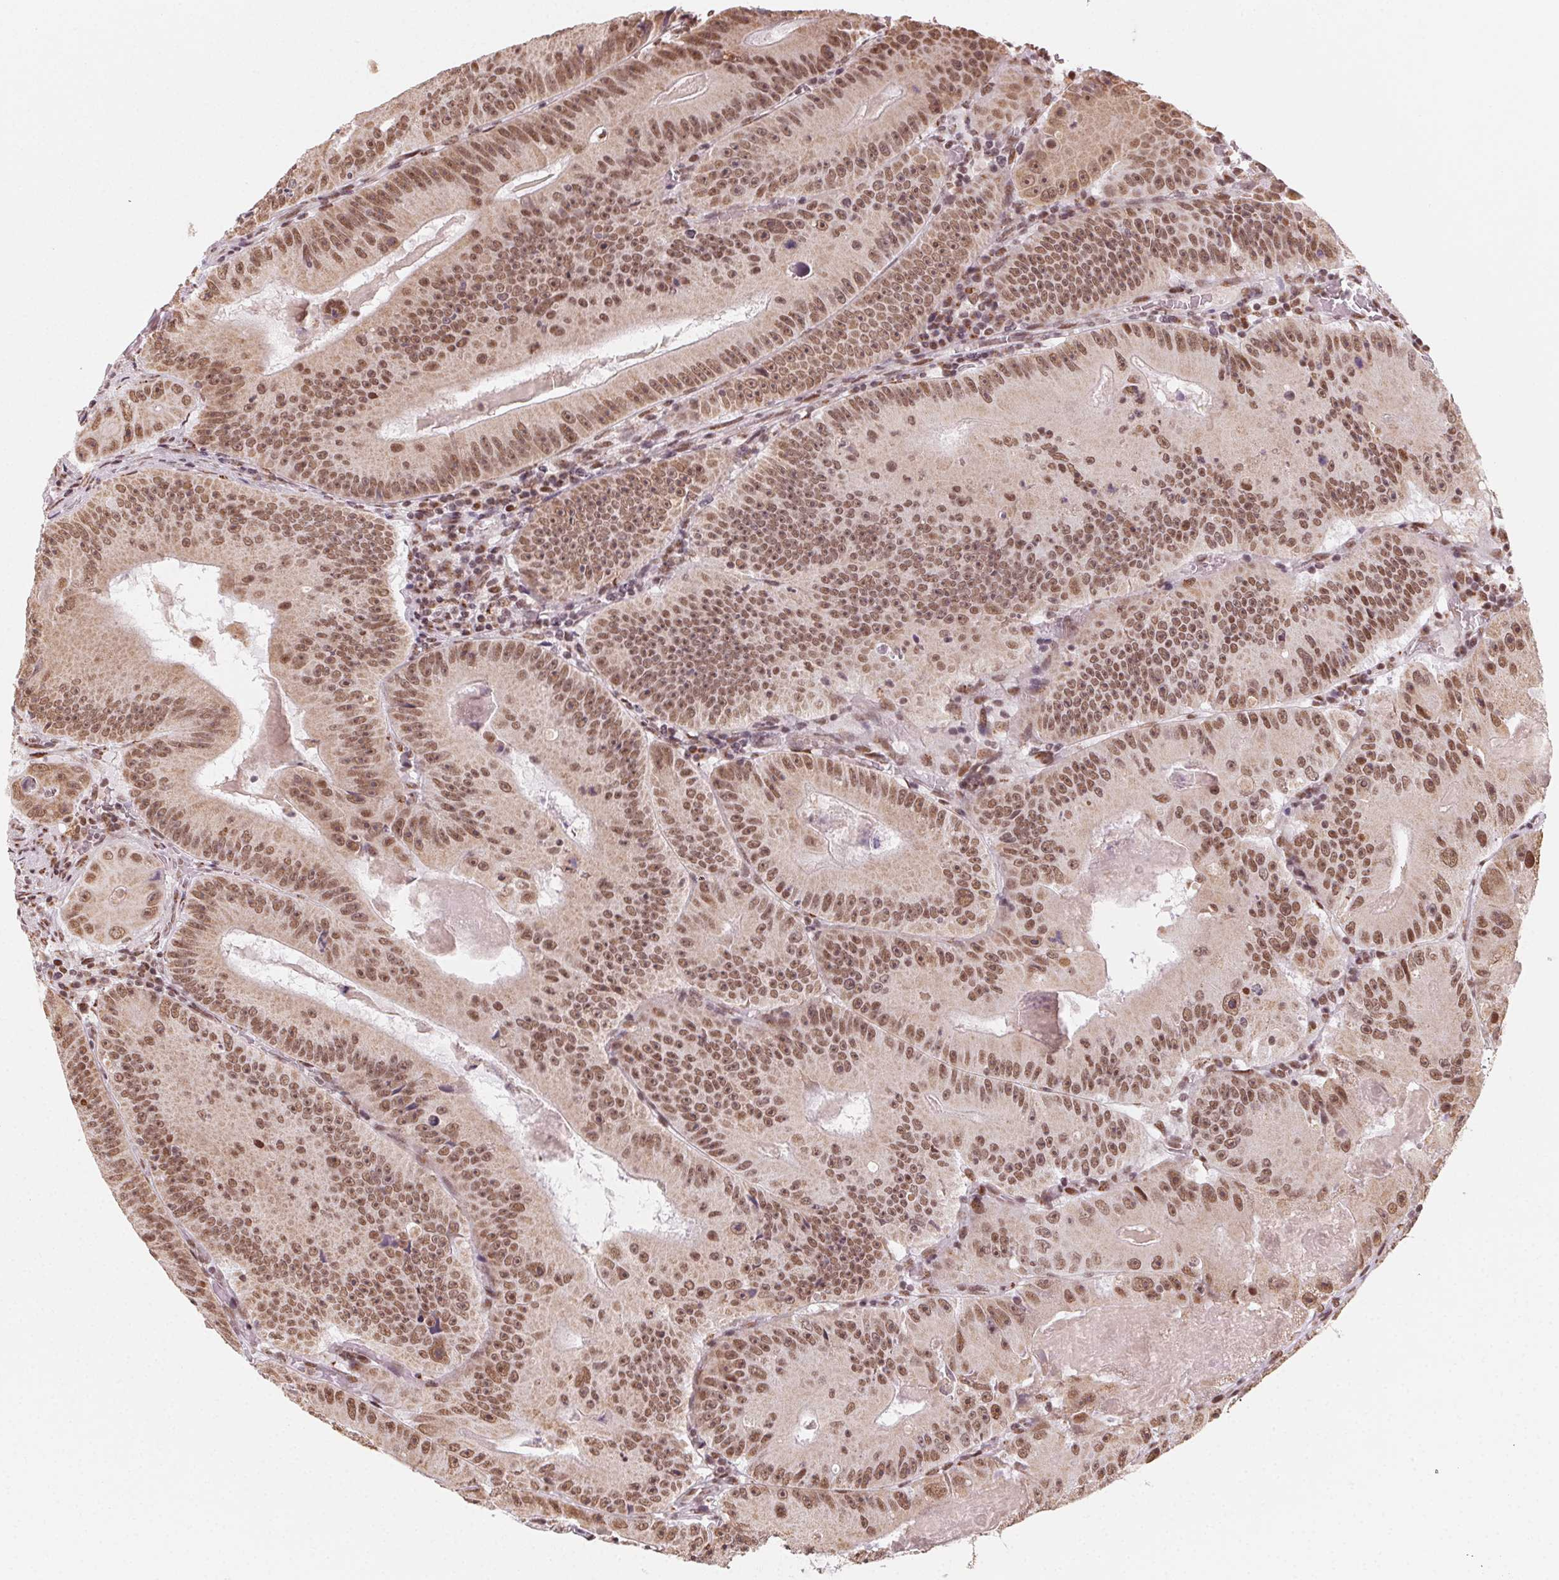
{"staining": {"intensity": "moderate", "quantity": ">75%", "location": "nuclear"}, "tissue": "colorectal cancer", "cell_type": "Tumor cells", "image_type": "cancer", "snomed": [{"axis": "morphology", "description": "Adenocarcinoma, NOS"}, {"axis": "topography", "description": "Colon"}], "caption": "A brown stain highlights moderate nuclear expression of a protein in human colorectal adenocarcinoma tumor cells.", "gene": "TOPORS", "patient": {"sex": "female", "age": 86}}